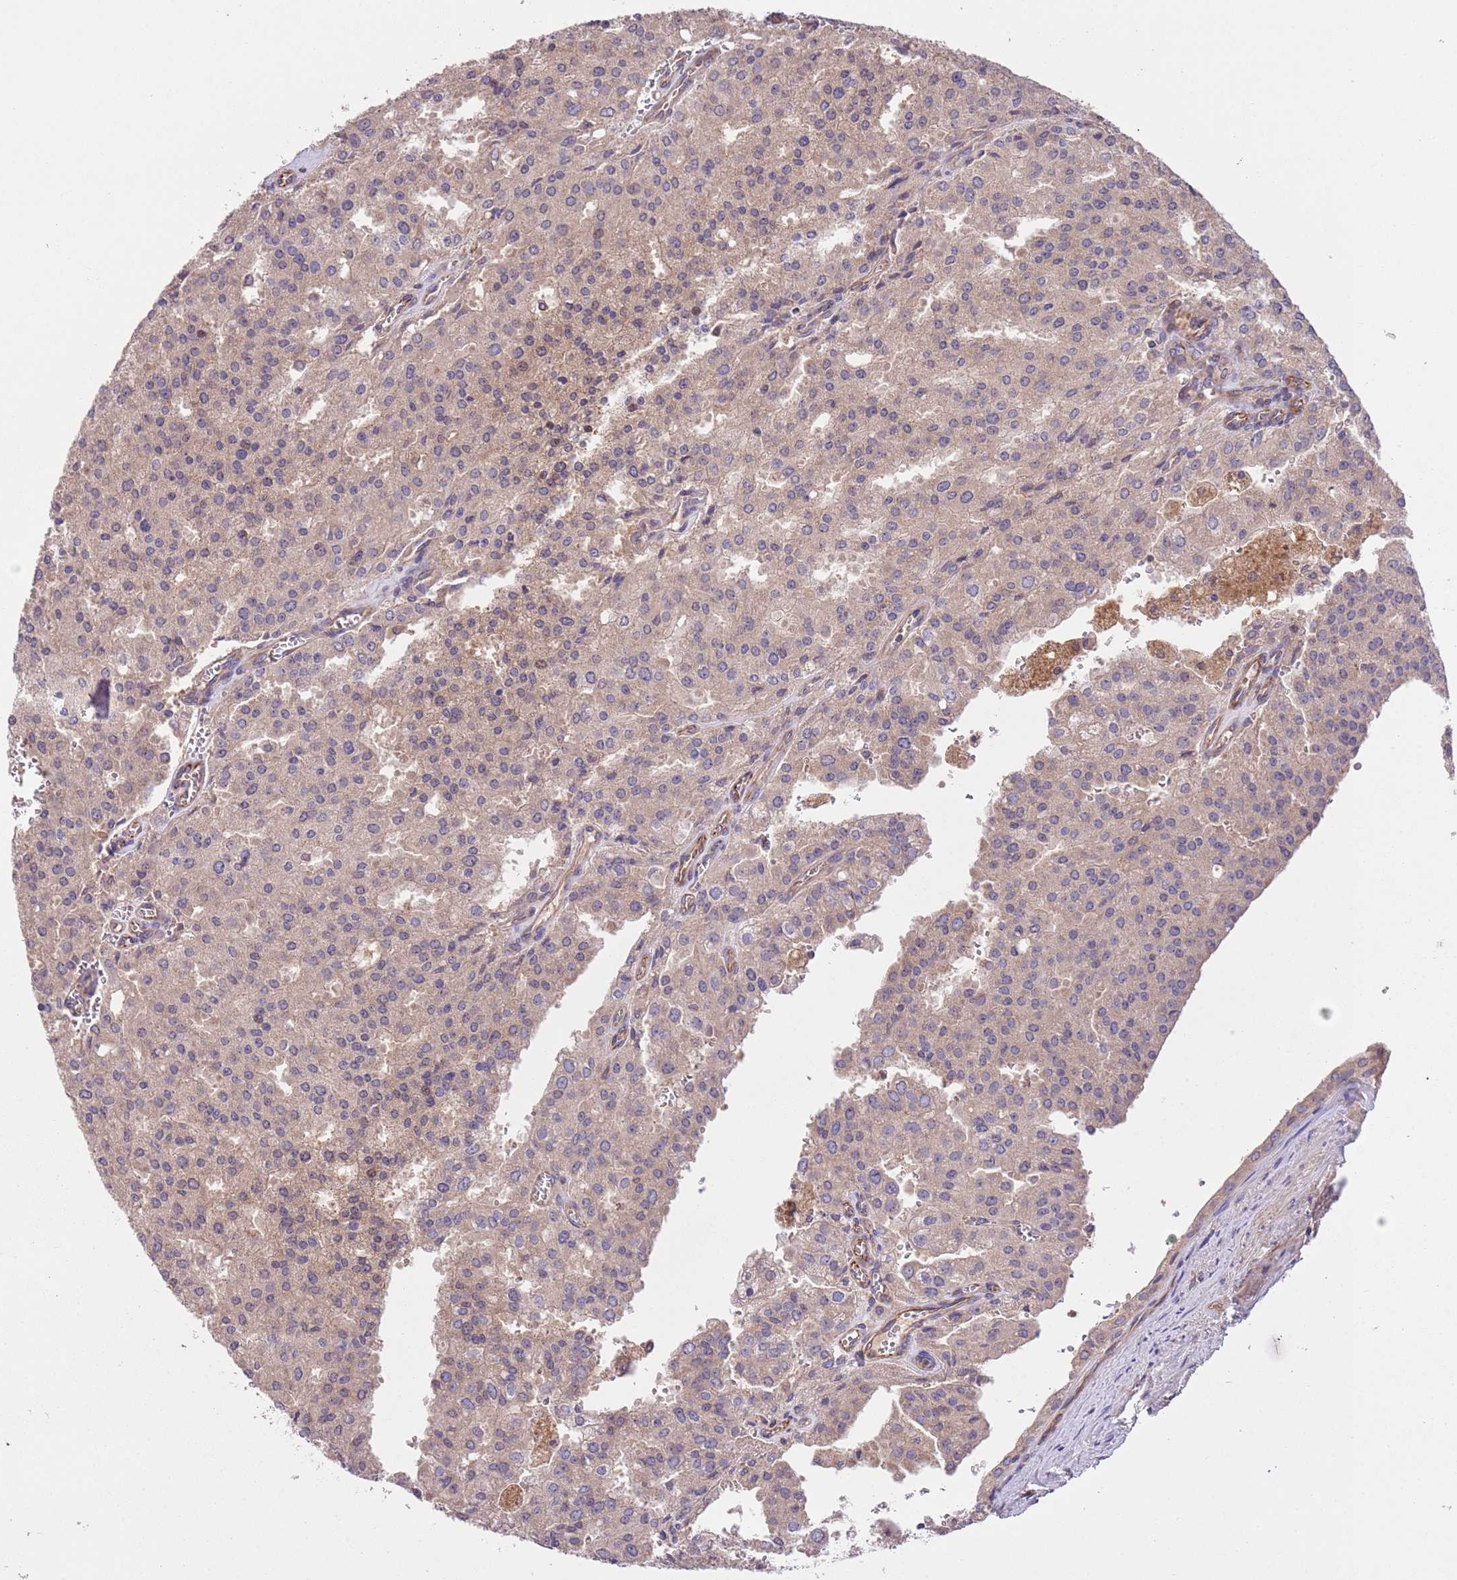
{"staining": {"intensity": "weak", "quantity": "25%-75%", "location": "cytoplasmic/membranous"}, "tissue": "prostate cancer", "cell_type": "Tumor cells", "image_type": "cancer", "snomed": [{"axis": "morphology", "description": "Adenocarcinoma, High grade"}, {"axis": "topography", "description": "Prostate"}], "caption": "Prostate cancer tissue demonstrates weak cytoplasmic/membranous expression in about 25%-75% of tumor cells, visualized by immunohistochemistry. Nuclei are stained in blue.", "gene": "FAM89B", "patient": {"sex": "male", "age": 68}}